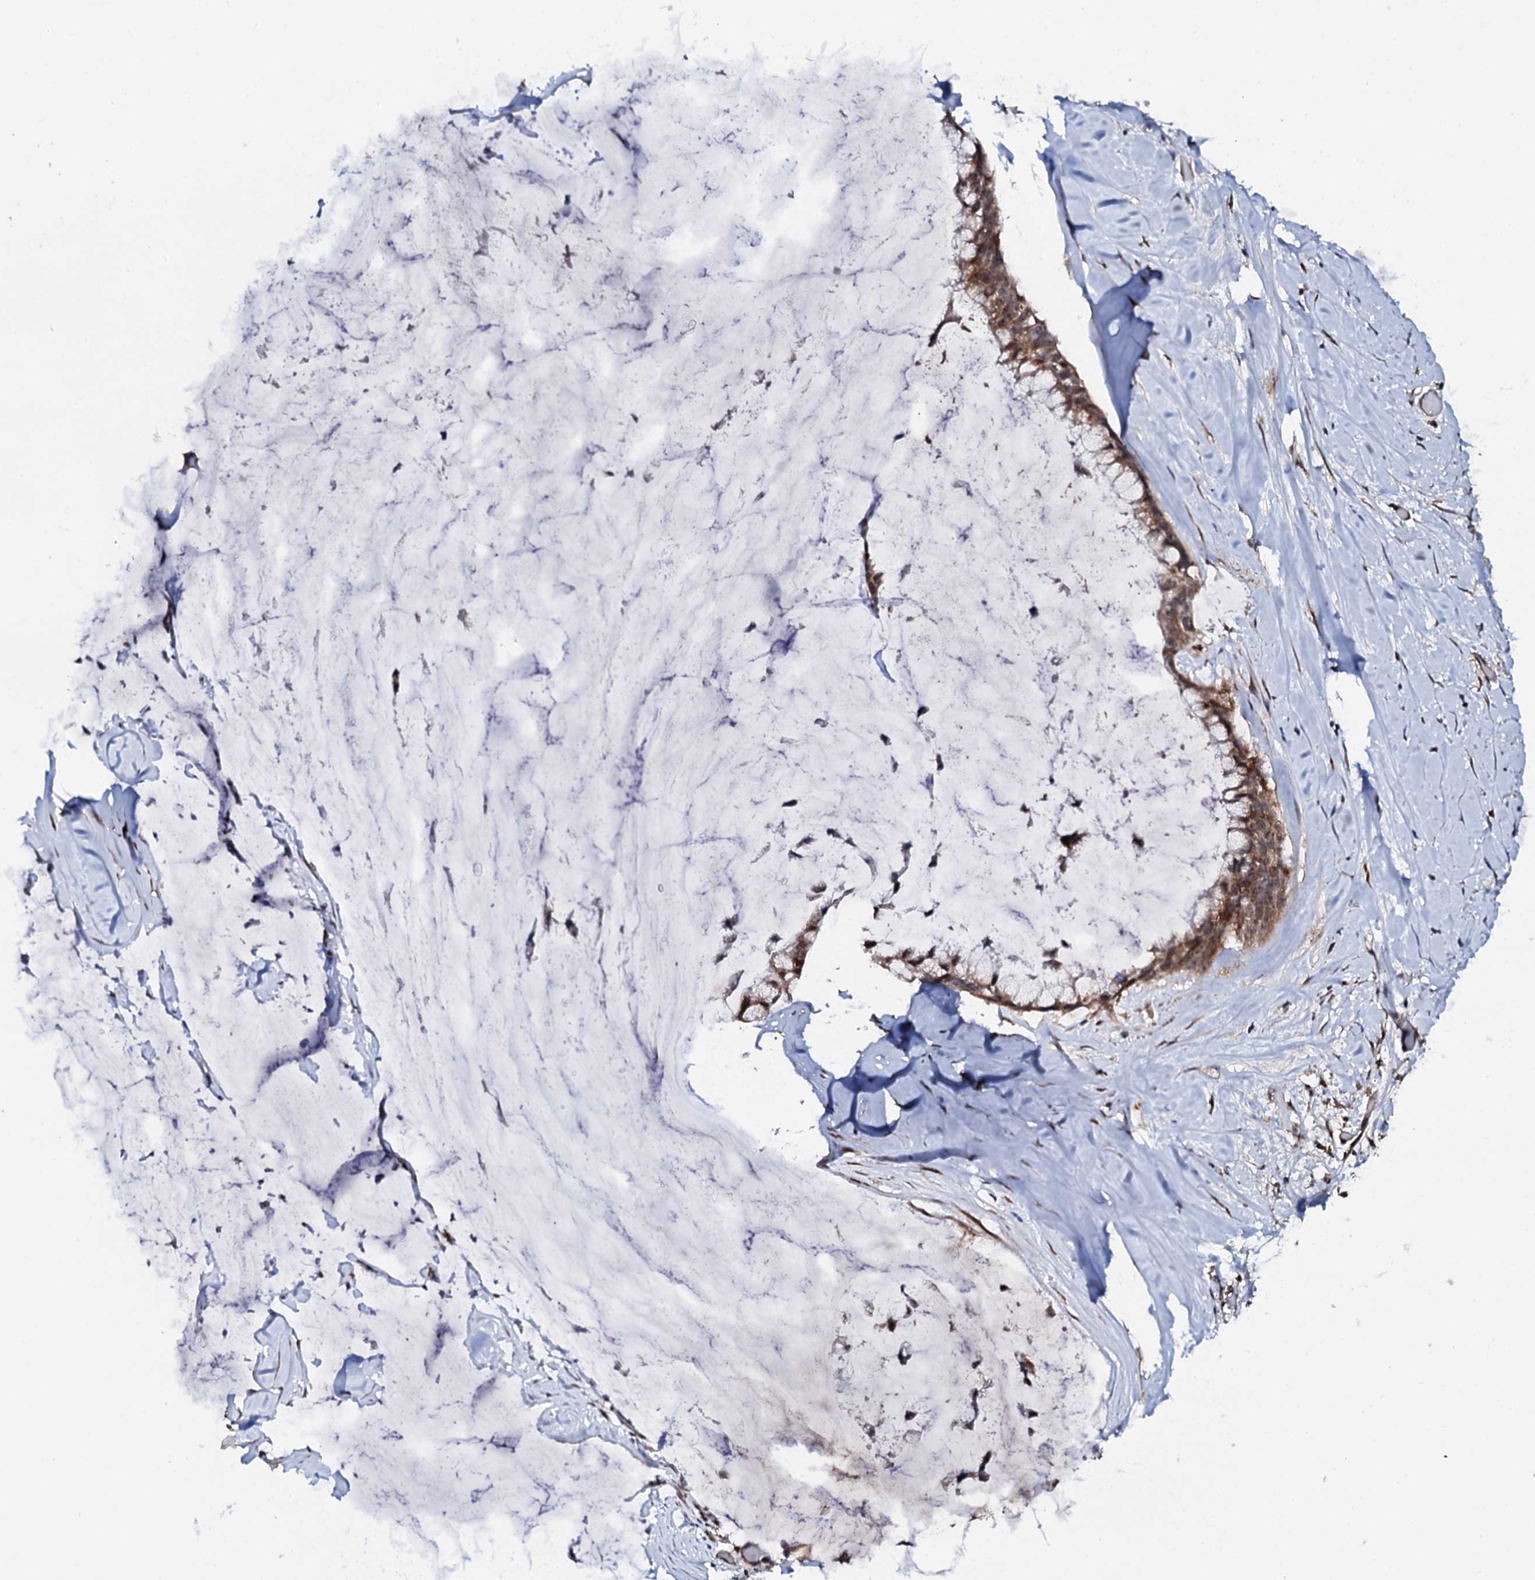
{"staining": {"intensity": "moderate", "quantity": ">75%", "location": "cytoplasmic/membranous"}, "tissue": "ovarian cancer", "cell_type": "Tumor cells", "image_type": "cancer", "snomed": [{"axis": "morphology", "description": "Cystadenocarcinoma, mucinous, NOS"}, {"axis": "topography", "description": "Ovary"}], "caption": "This is an image of IHC staining of mucinous cystadenocarcinoma (ovarian), which shows moderate staining in the cytoplasmic/membranous of tumor cells.", "gene": "FAM111A", "patient": {"sex": "female", "age": 39}}